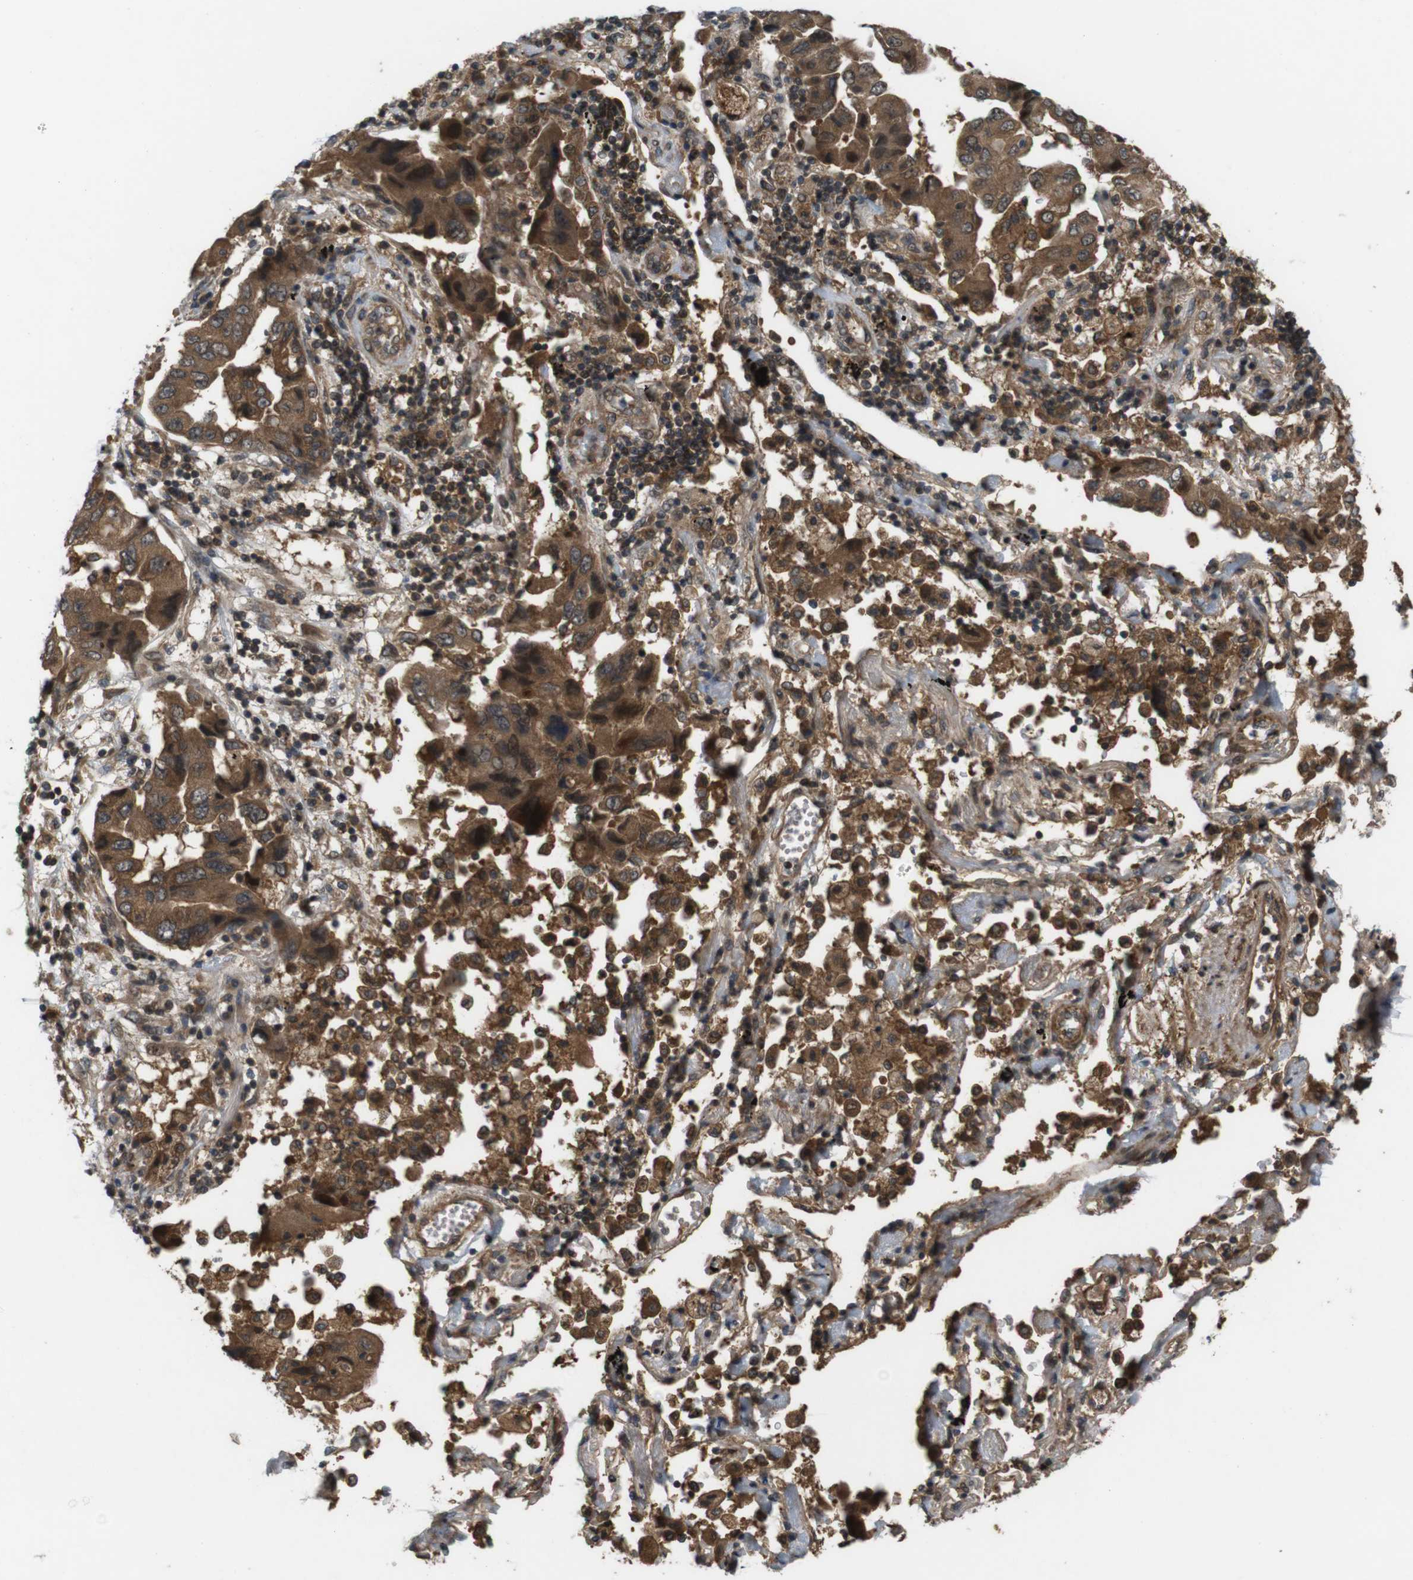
{"staining": {"intensity": "moderate", "quantity": ">75%", "location": "cytoplasmic/membranous"}, "tissue": "lung cancer", "cell_type": "Tumor cells", "image_type": "cancer", "snomed": [{"axis": "morphology", "description": "Adenocarcinoma, NOS"}, {"axis": "topography", "description": "Lung"}], "caption": "IHC histopathology image of lung cancer stained for a protein (brown), which demonstrates medium levels of moderate cytoplasmic/membranous positivity in approximately >75% of tumor cells.", "gene": "NFKBIE", "patient": {"sex": "female", "age": 65}}